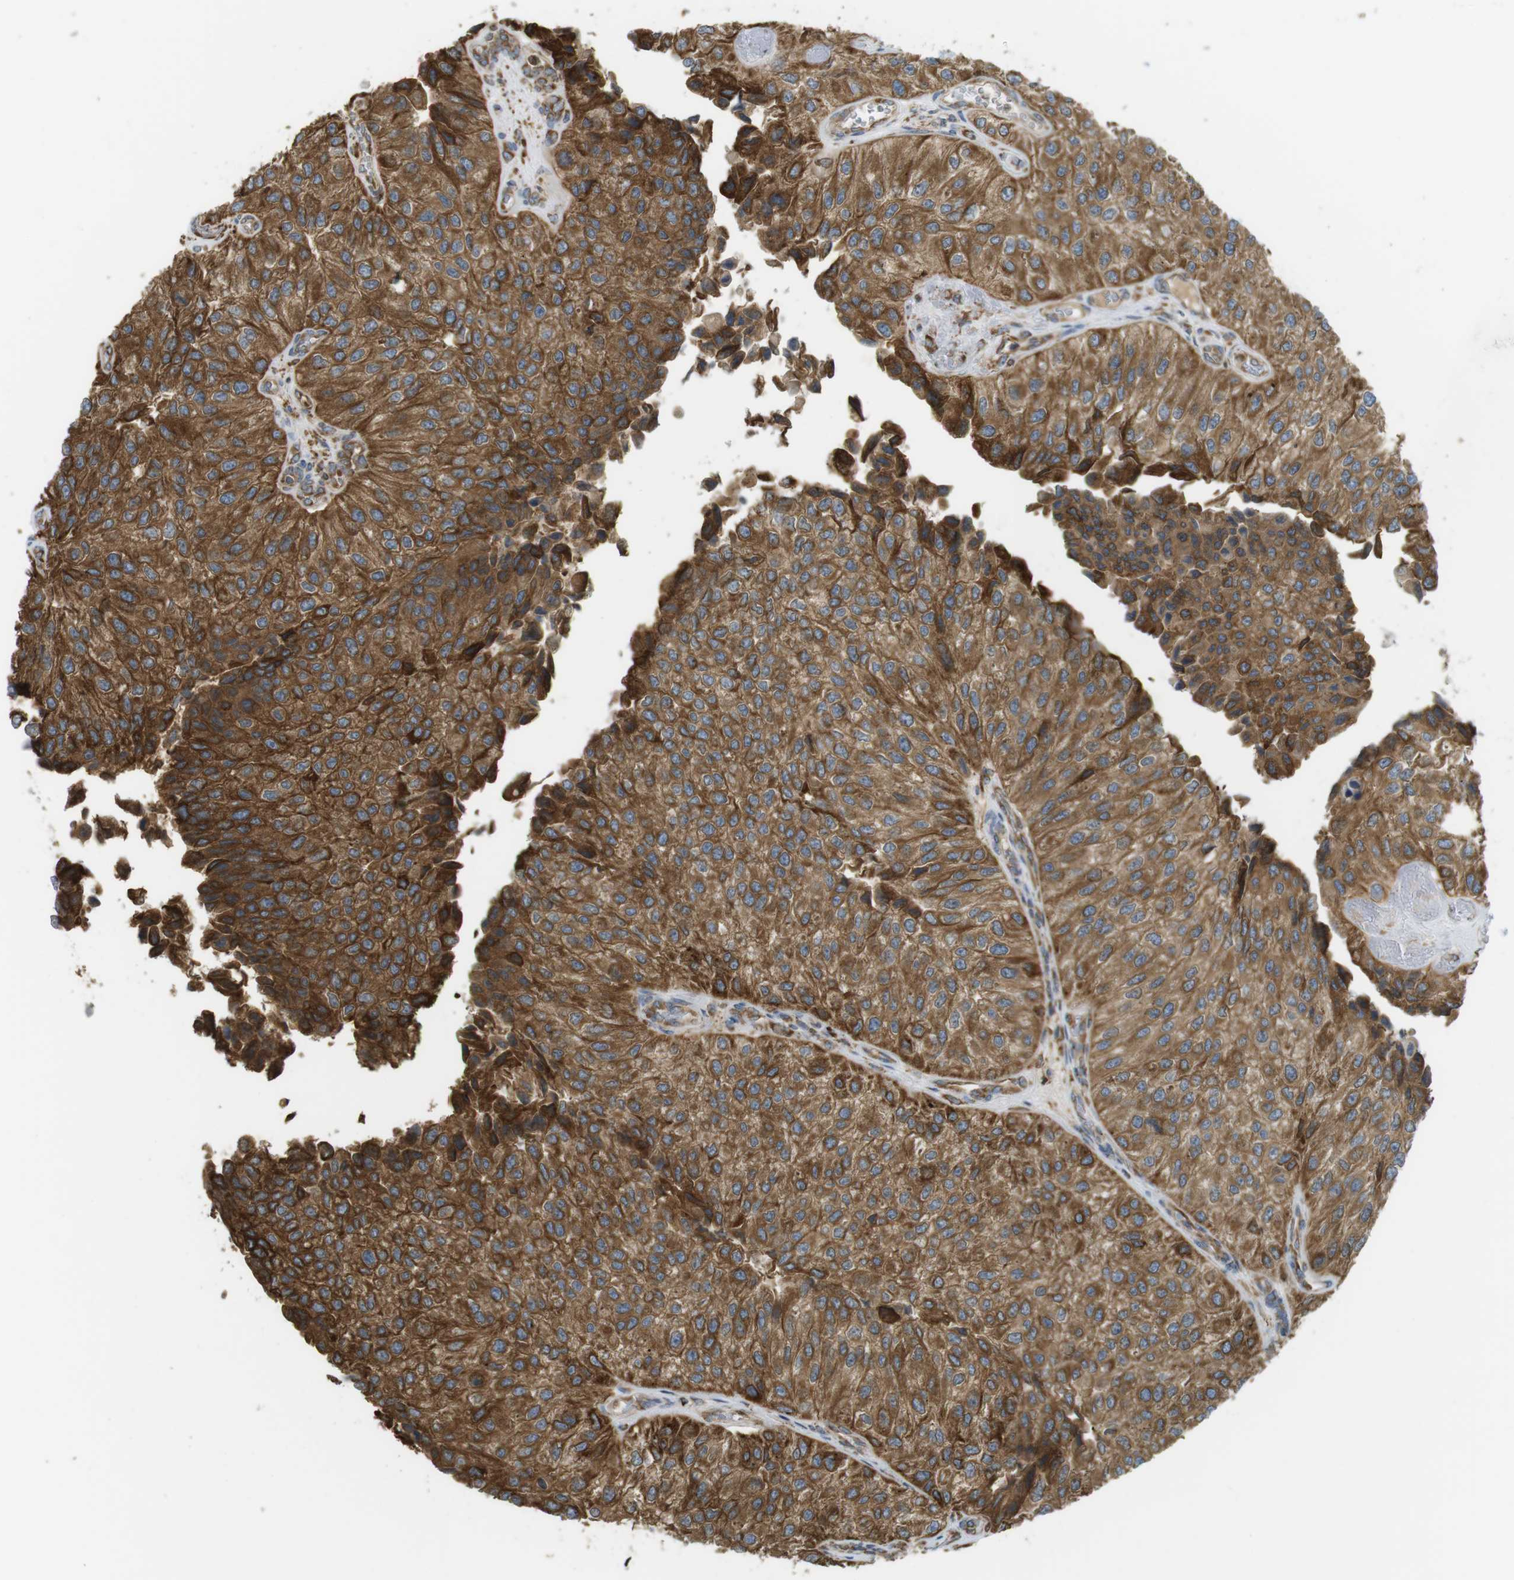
{"staining": {"intensity": "moderate", "quantity": ">75%", "location": "cytoplasmic/membranous"}, "tissue": "urothelial cancer", "cell_type": "Tumor cells", "image_type": "cancer", "snomed": [{"axis": "morphology", "description": "Urothelial carcinoma, High grade"}, {"axis": "topography", "description": "Kidney"}, {"axis": "topography", "description": "Urinary bladder"}], "caption": "This is an image of immunohistochemistry (IHC) staining of urothelial cancer, which shows moderate staining in the cytoplasmic/membranous of tumor cells.", "gene": "MBOAT2", "patient": {"sex": "male", "age": 77}}